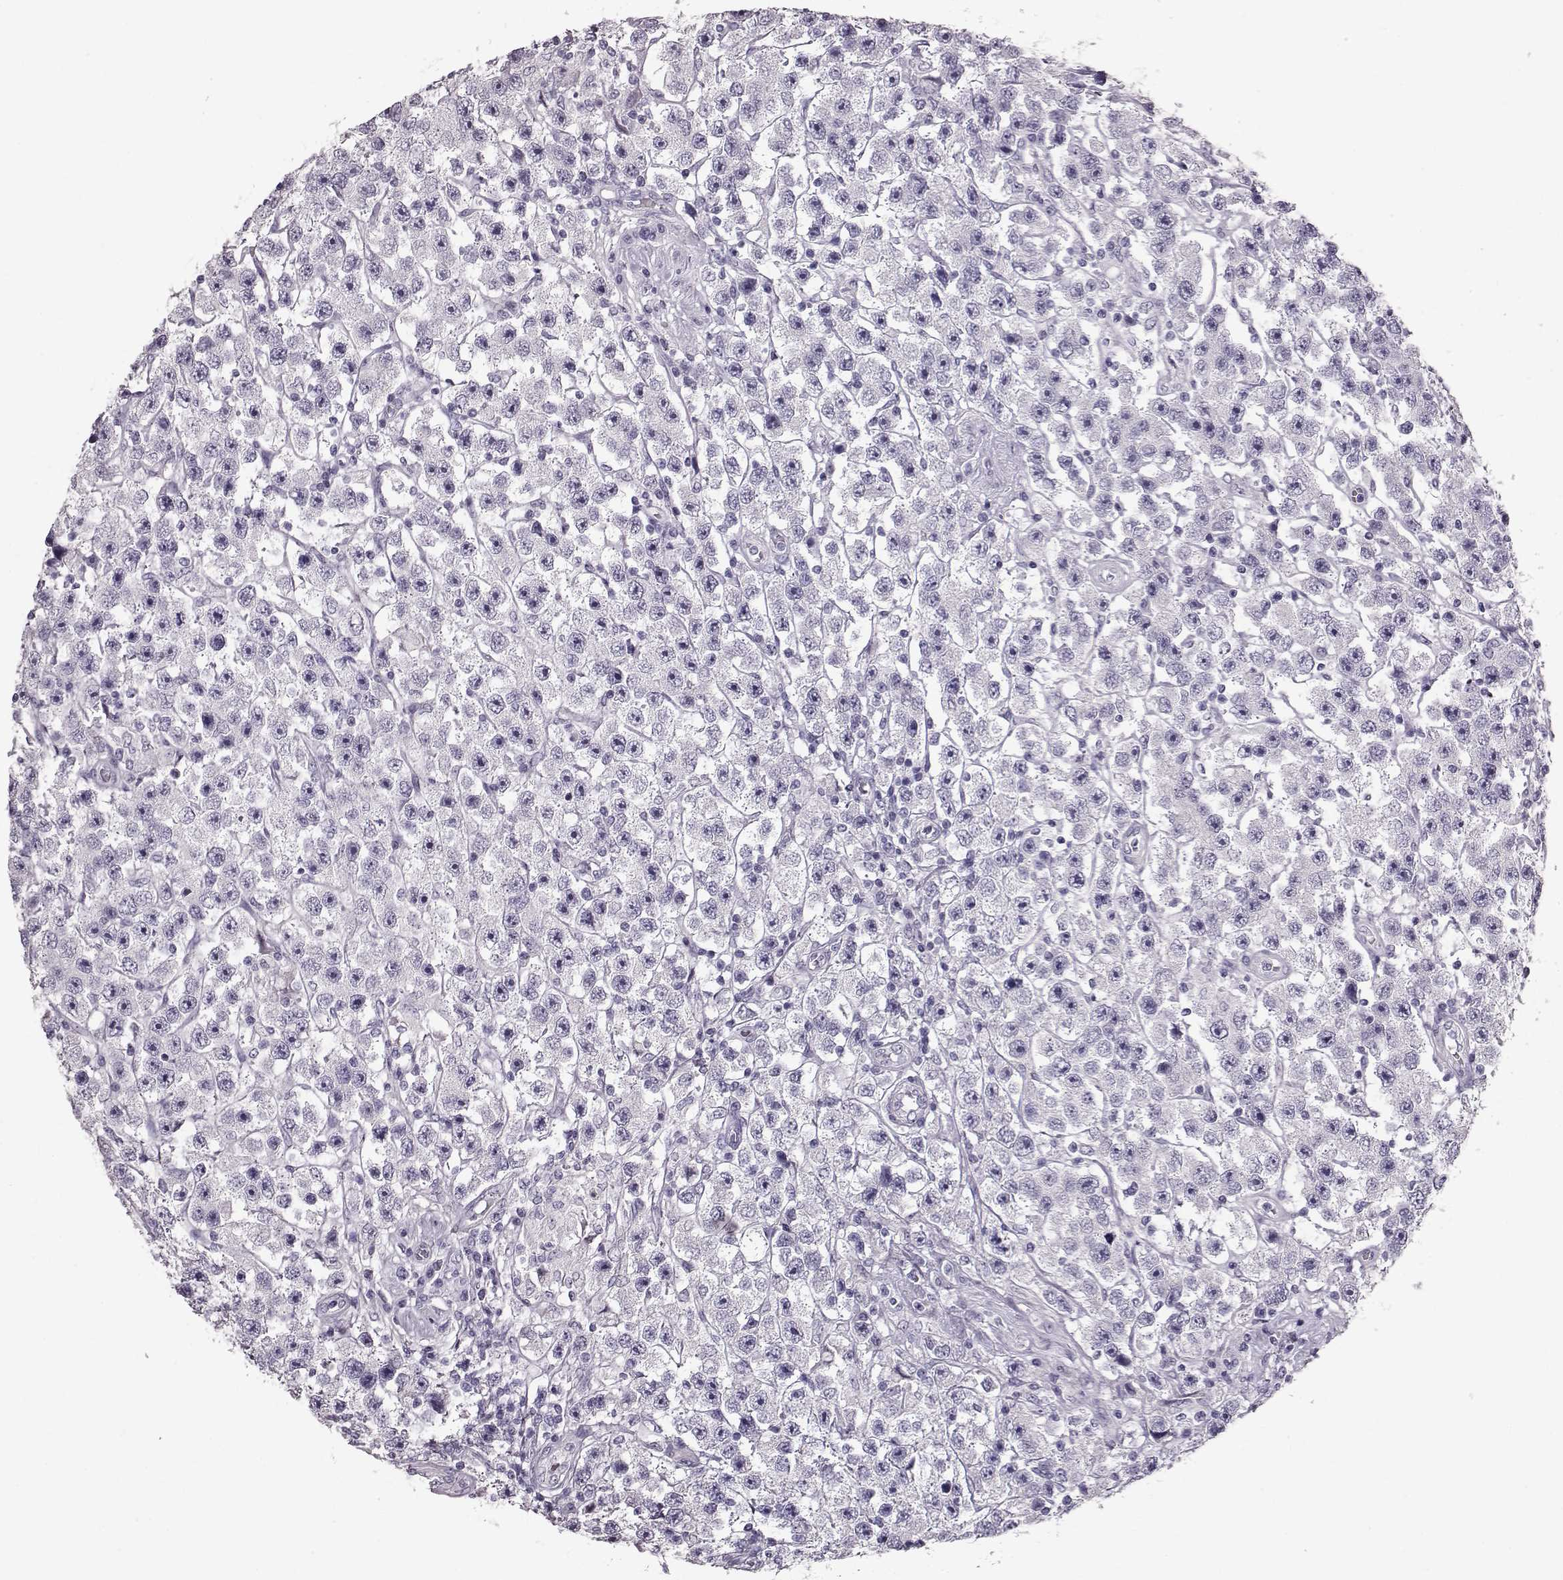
{"staining": {"intensity": "negative", "quantity": "none", "location": "none"}, "tissue": "testis cancer", "cell_type": "Tumor cells", "image_type": "cancer", "snomed": [{"axis": "morphology", "description": "Seminoma, NOS"}, {"axis": "topography", "description": "Testis"}], "caption": "An image of seminoma (testis) stained for a protein shows no brown staining in tumor cells.", "gene": "TCHHL1", "patient": {"sex": "male", "age": 45}}